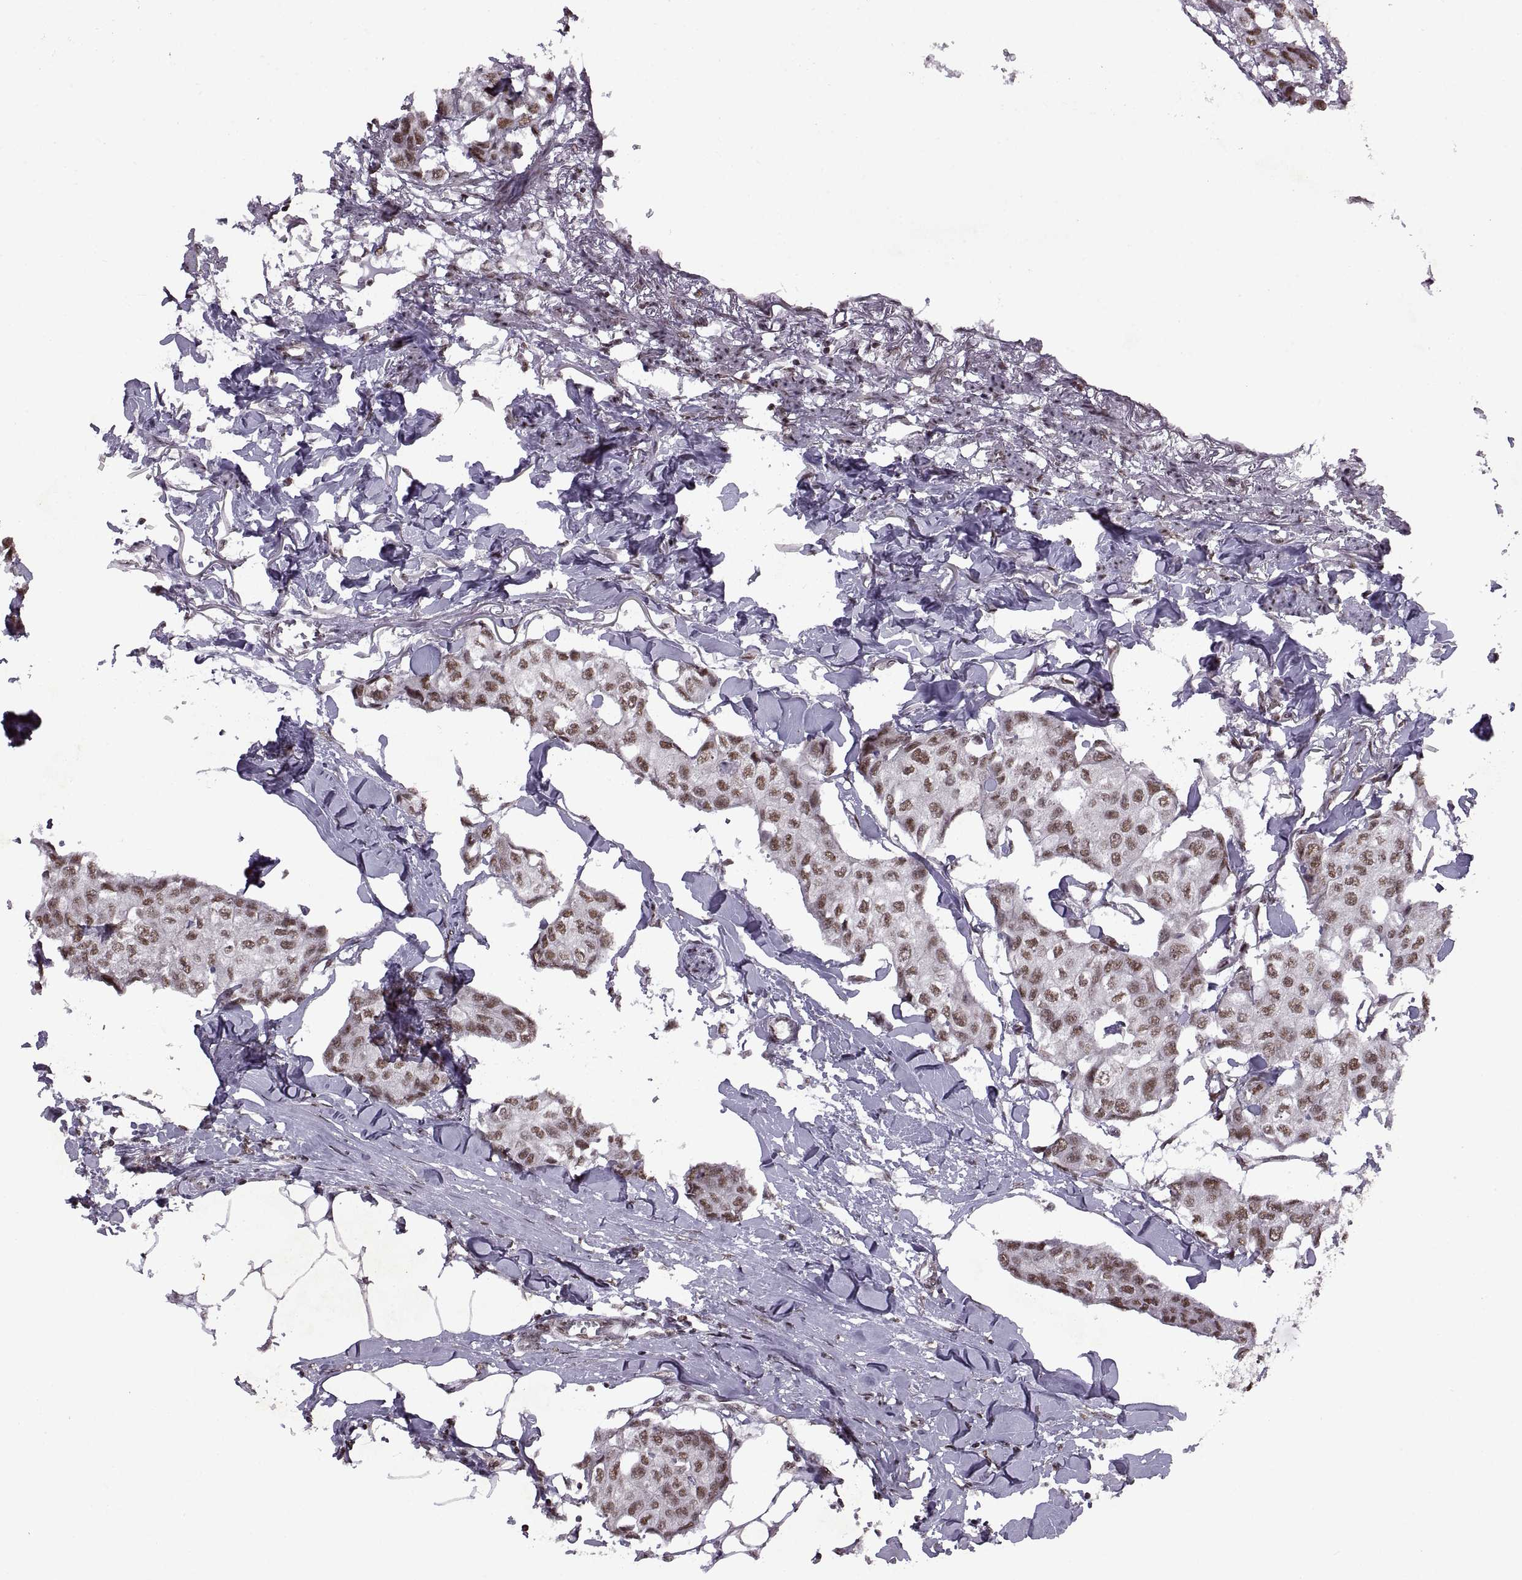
{"staining": {"intensity": "moderate", "quantity": ">75%", "location": "nuclear"}, "tissue": "breast cancer", "cell_type": "Tumor cells", "image_type": "cancer", "snomed": [{"axis": "morphology", "description": "Duct carcinoma"}, {"axis": "topography", "description": "Breast"}], "caption": "Breast cancer (intraductal carcinoma) was stained to show a protein in brown. There is medium levels of moderate nuclear positivity in about >75% of tumor cells.", "gene": "MT1E", "patient": {"sex": "female", "age": 80}}